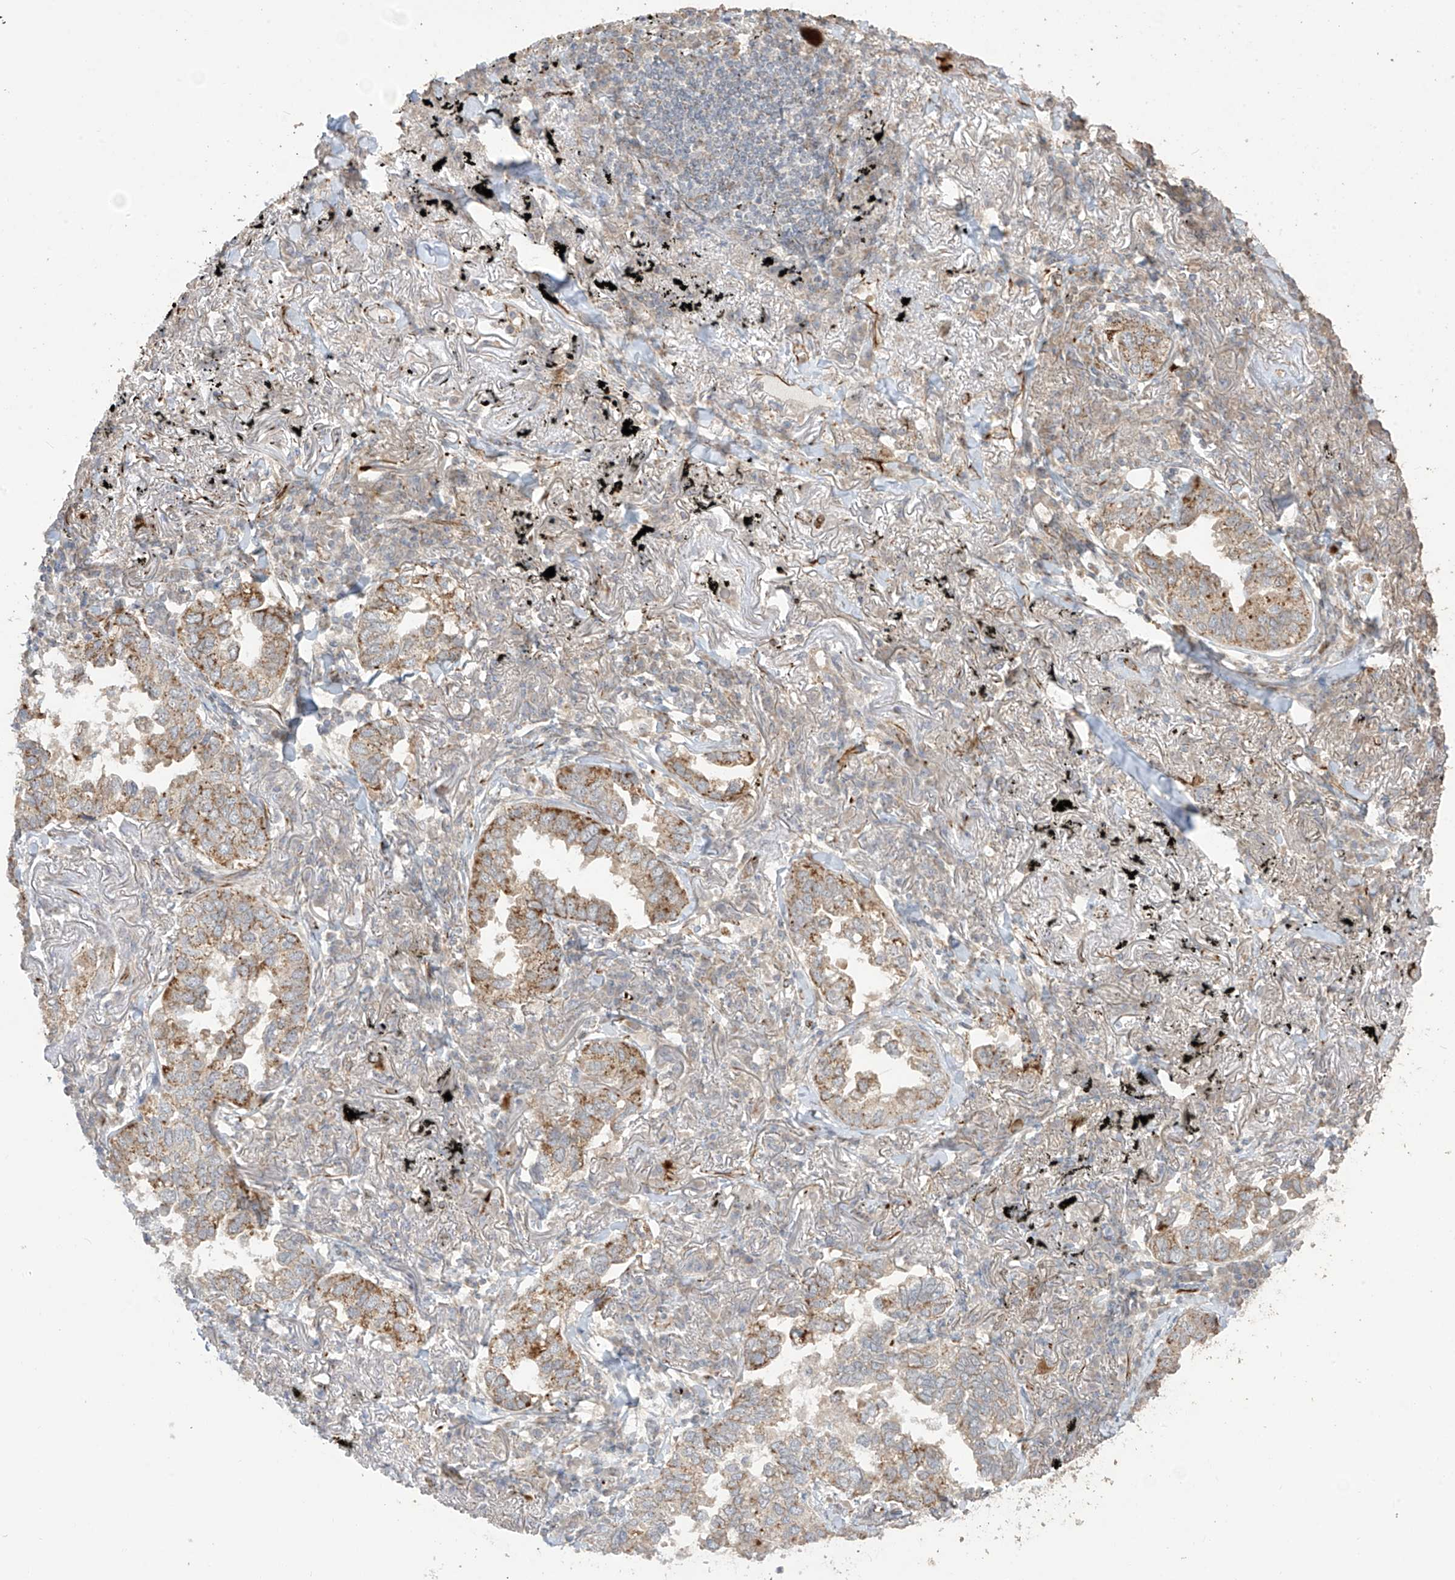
{"staining": {"intensity": "moderate", "quantity": ">75%", "location": "cytoplasmic/membranous"}, "tissue": "lung cancer", "cell_type": "Tumor cells", "image_type": "cancer", "snomed": [{"axis": "morphology", "description": "Adenocarcinoma, NOS"}, {"axis": "topography", "description": "Lung"}], "caption": "Immunohistochemistry micrograph of neoplastic tissue: lung cancer stained using immunohistochemistry (IHC) exhibits medium levels of moderate protein expression localized specifically in the cytoplasmic/membranous of tumor cells, appearing as a cytoplasmic/membranous brown color.", "gene": "DCDC2", "patient": {"sex": "male", "age": 65}}